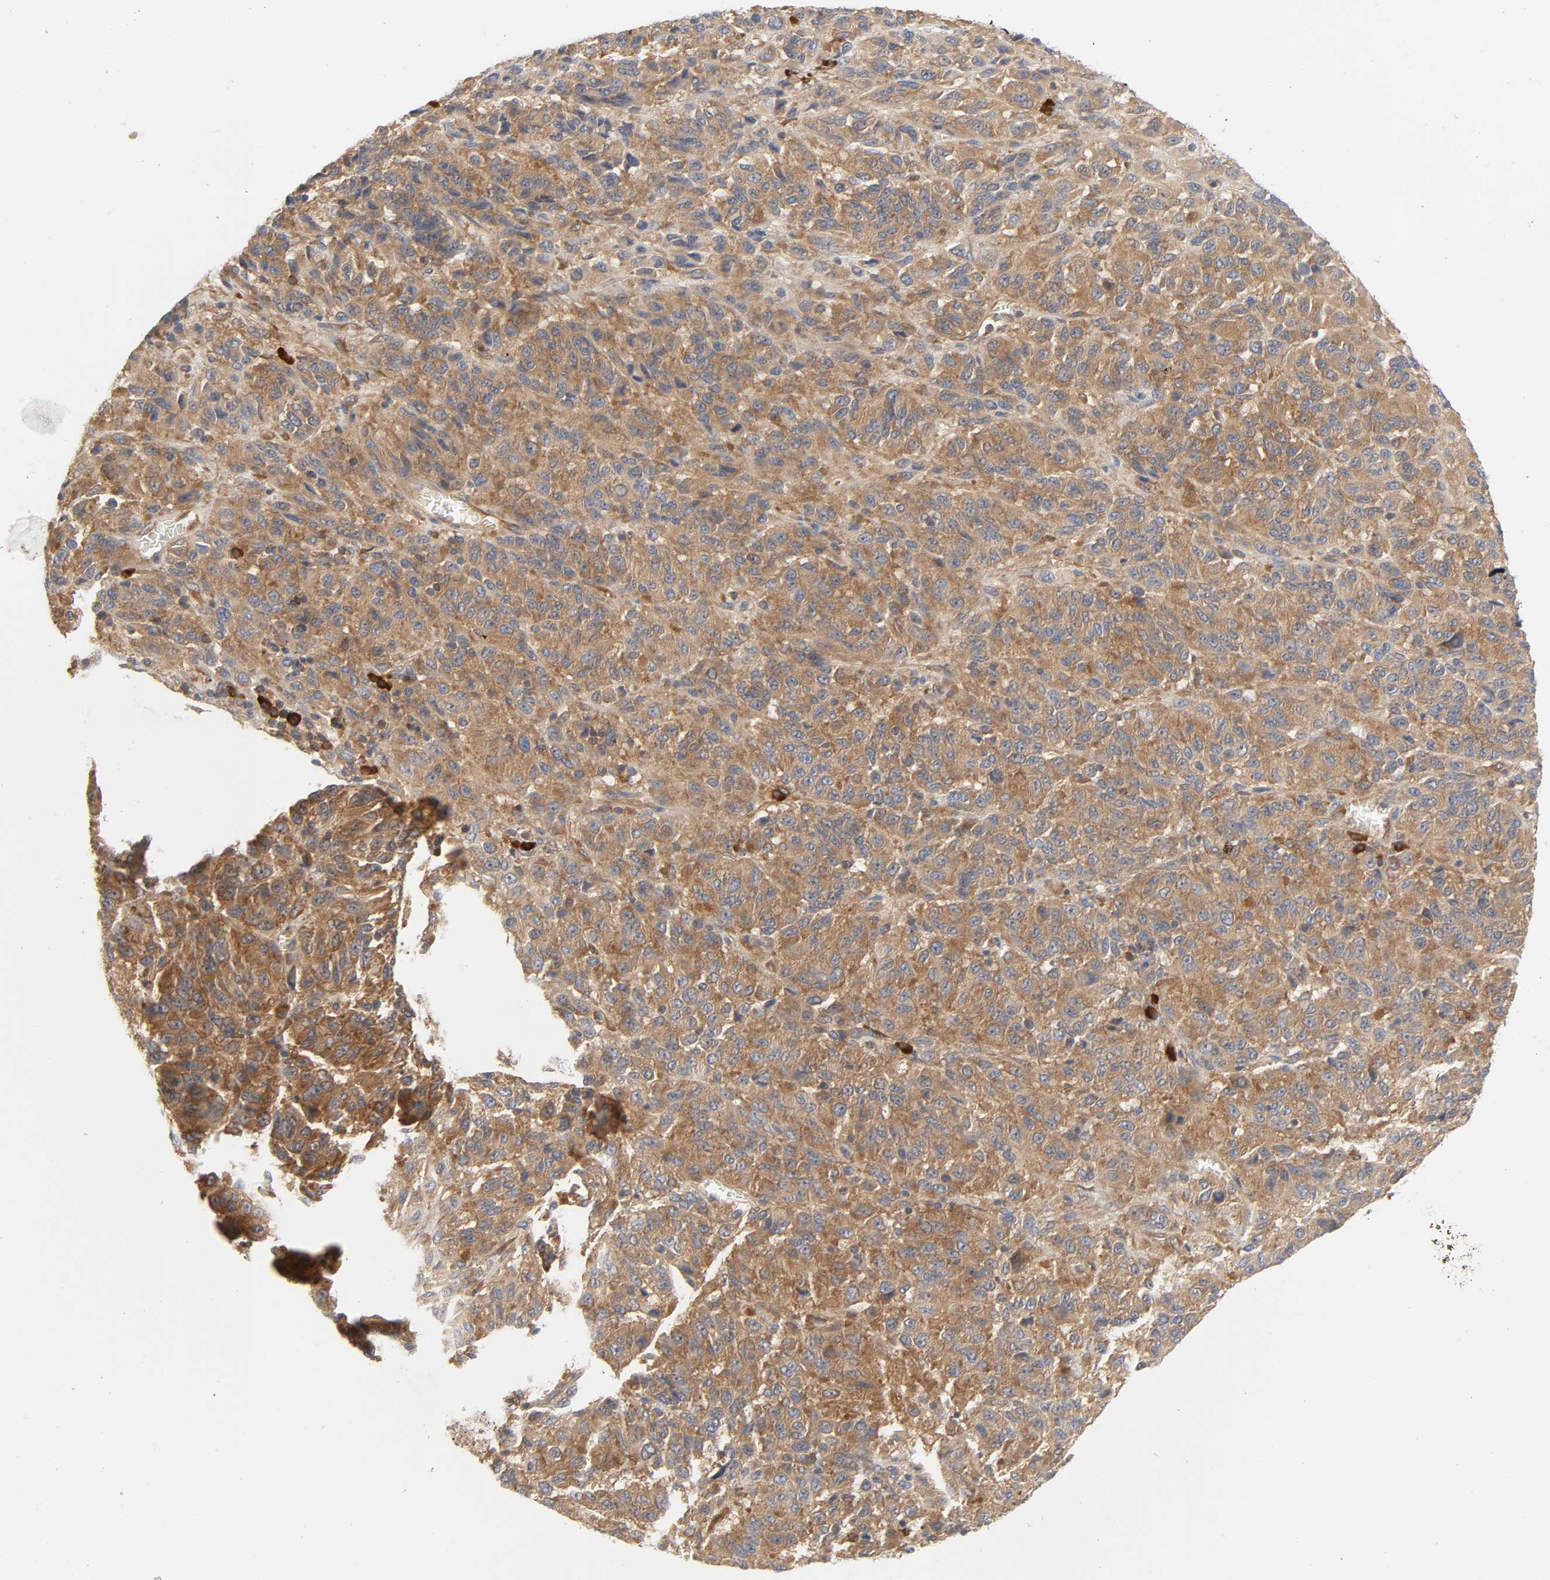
{"staining": {"intensity": "moderate", "quantity": ">75%", "location": "cytoplasmic/membranous"}, "tissue": "melanoma", "cell_type": "Tumor cells", "image_type": "cancer", "snomed": [{"axis": "morphology", "description": "Malignant melanoma, Metastatic site"}, {"axis": "topography", "description": "Lung"}], "caption": "A high-resolution histopathology image shows immunohistochemistry staining of melanoma, which reveals moderate cytoplasmic/membranous staining in about >75% of tumor cells.", "gene": "SCHIP1", "patient": {"sex": "male", "age": 64}}